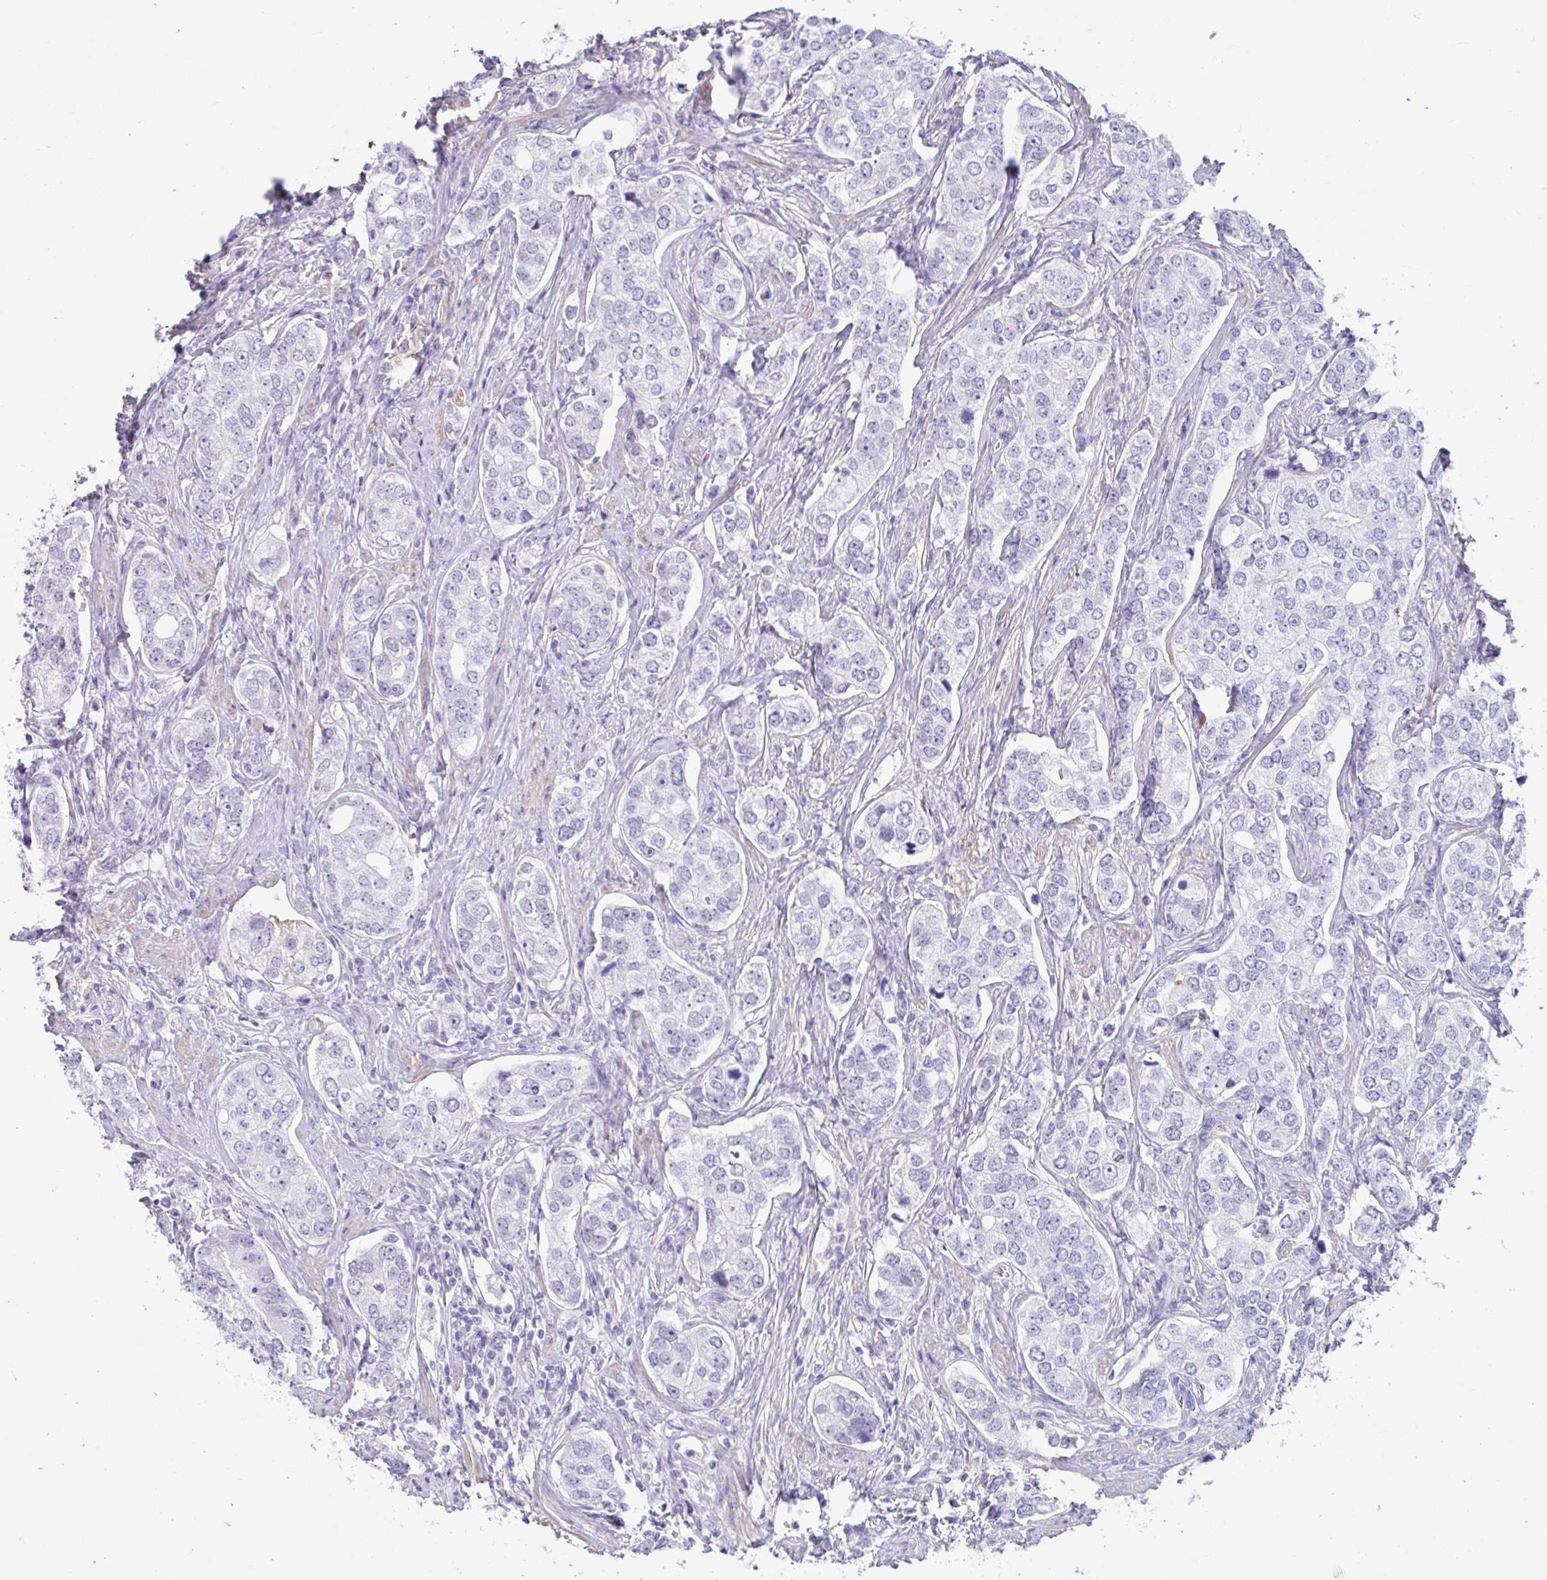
{"staining": {"intensity": "negative", "quantity": "none", "location": "none"}, "tissue": "prostate cancer", "cell_type": "Tumor cells", "image_type": "cancer", "snomed": [{"axis": "morphology", "description": "Adenocarcinoma, High grade"}, {"axis": "topography", "description": "Prostate"}], "caption": "High power microscopy image of an immunohistochemistry (IHC) photomicrograph of prostate cancer, revealing no significant positivity in tumor cells. The staining was performed using DAB to visualize the protein expression in brown, while the nuclei were stained in blue with hematoxylin (Magnification: 20x).", "gene": "DCAF17", "patient": {"sex": "male", "age": 60}}